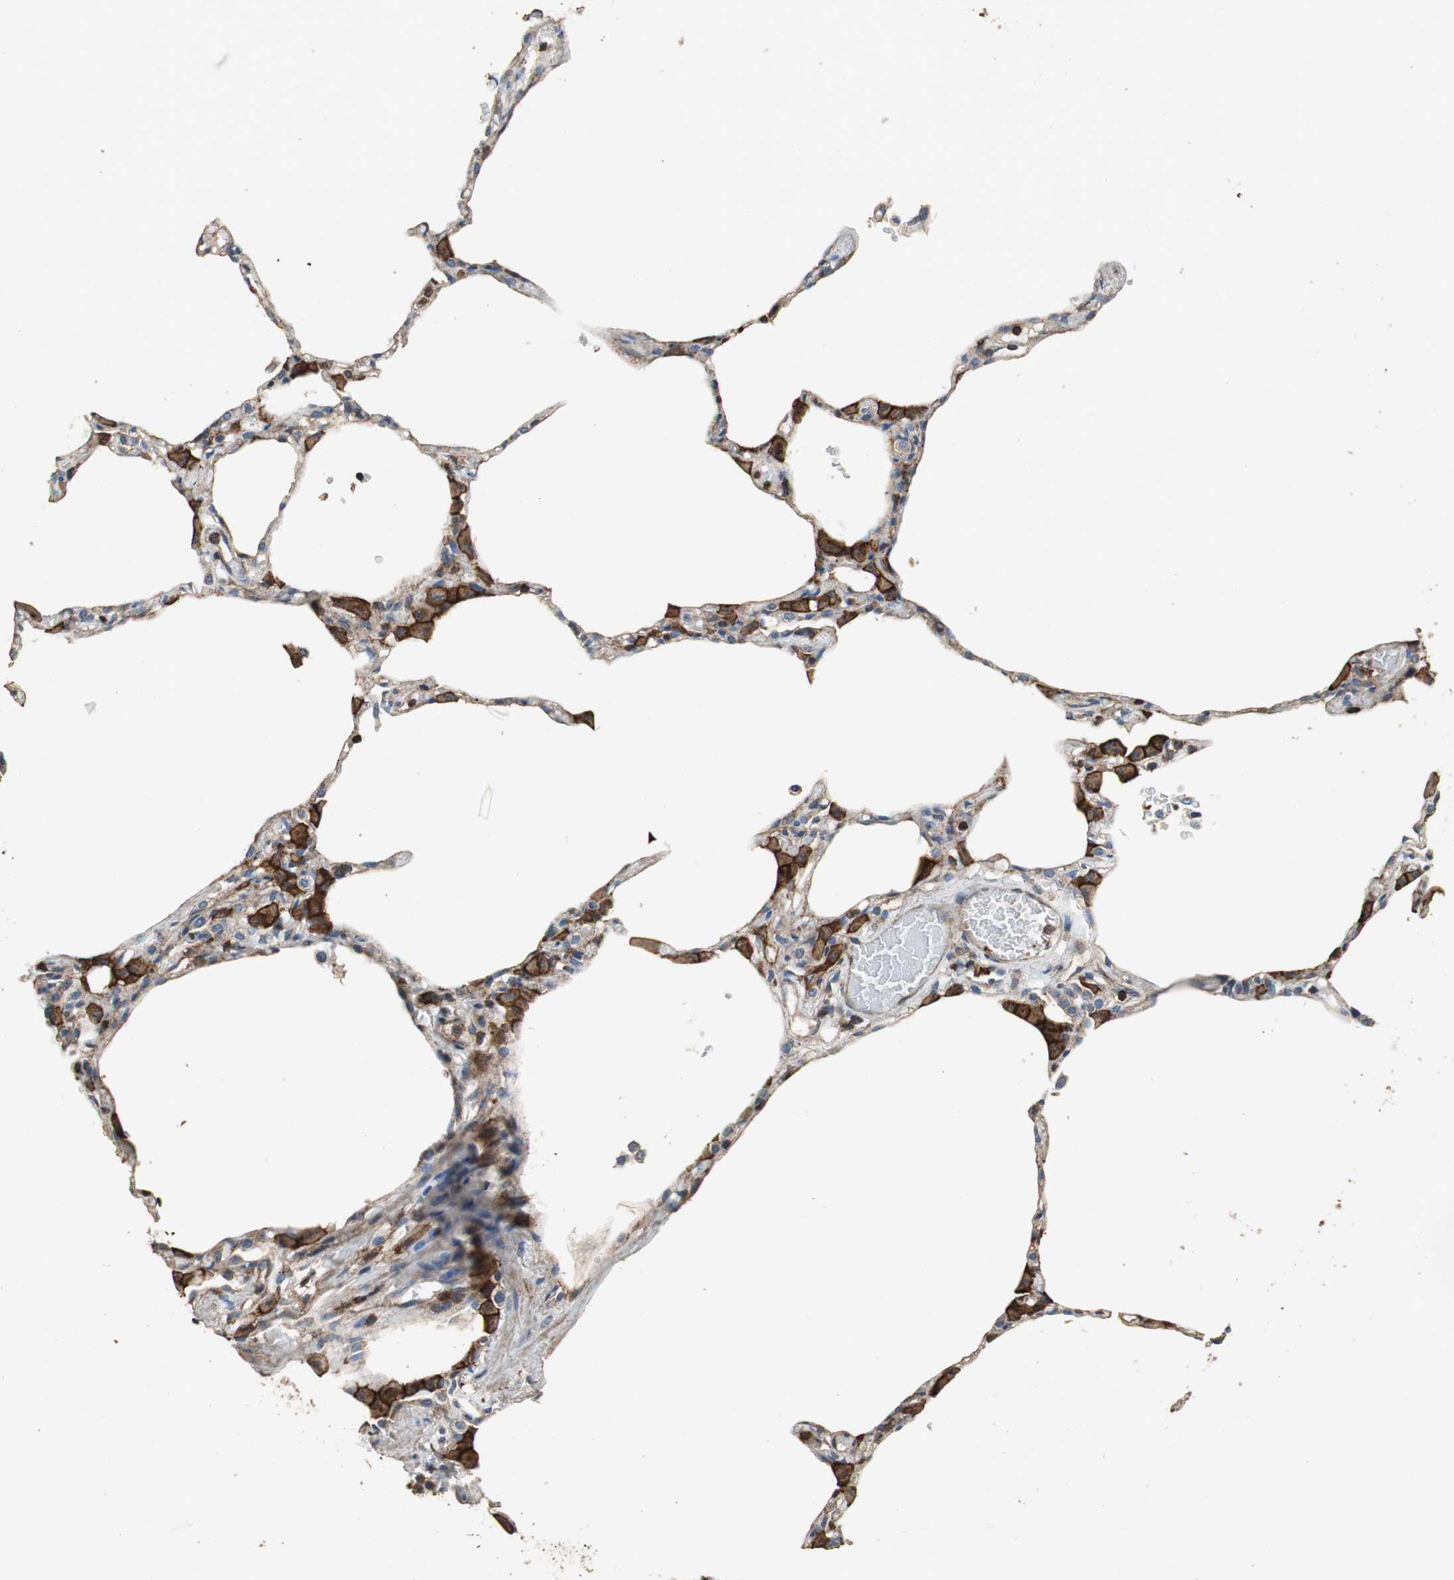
{"staining": {"intensity": "negative", "quantity": "none", "location": "none"}, "tissue": "lung", "cell_type": "Alveolar cells", "image_type": "normal", "snomed": [{"axis": "morphology", "description": "Normal tissue, NOS"}, {"axis": "topography", "description": "Lung"}], "caption": "IHC histopathology image of unremarkable human lung stained for a protein (brown), which reveals no expression in alveolar cells.", "gene": "PRKRA", "patient": {"sex": "female", "age": 49}}